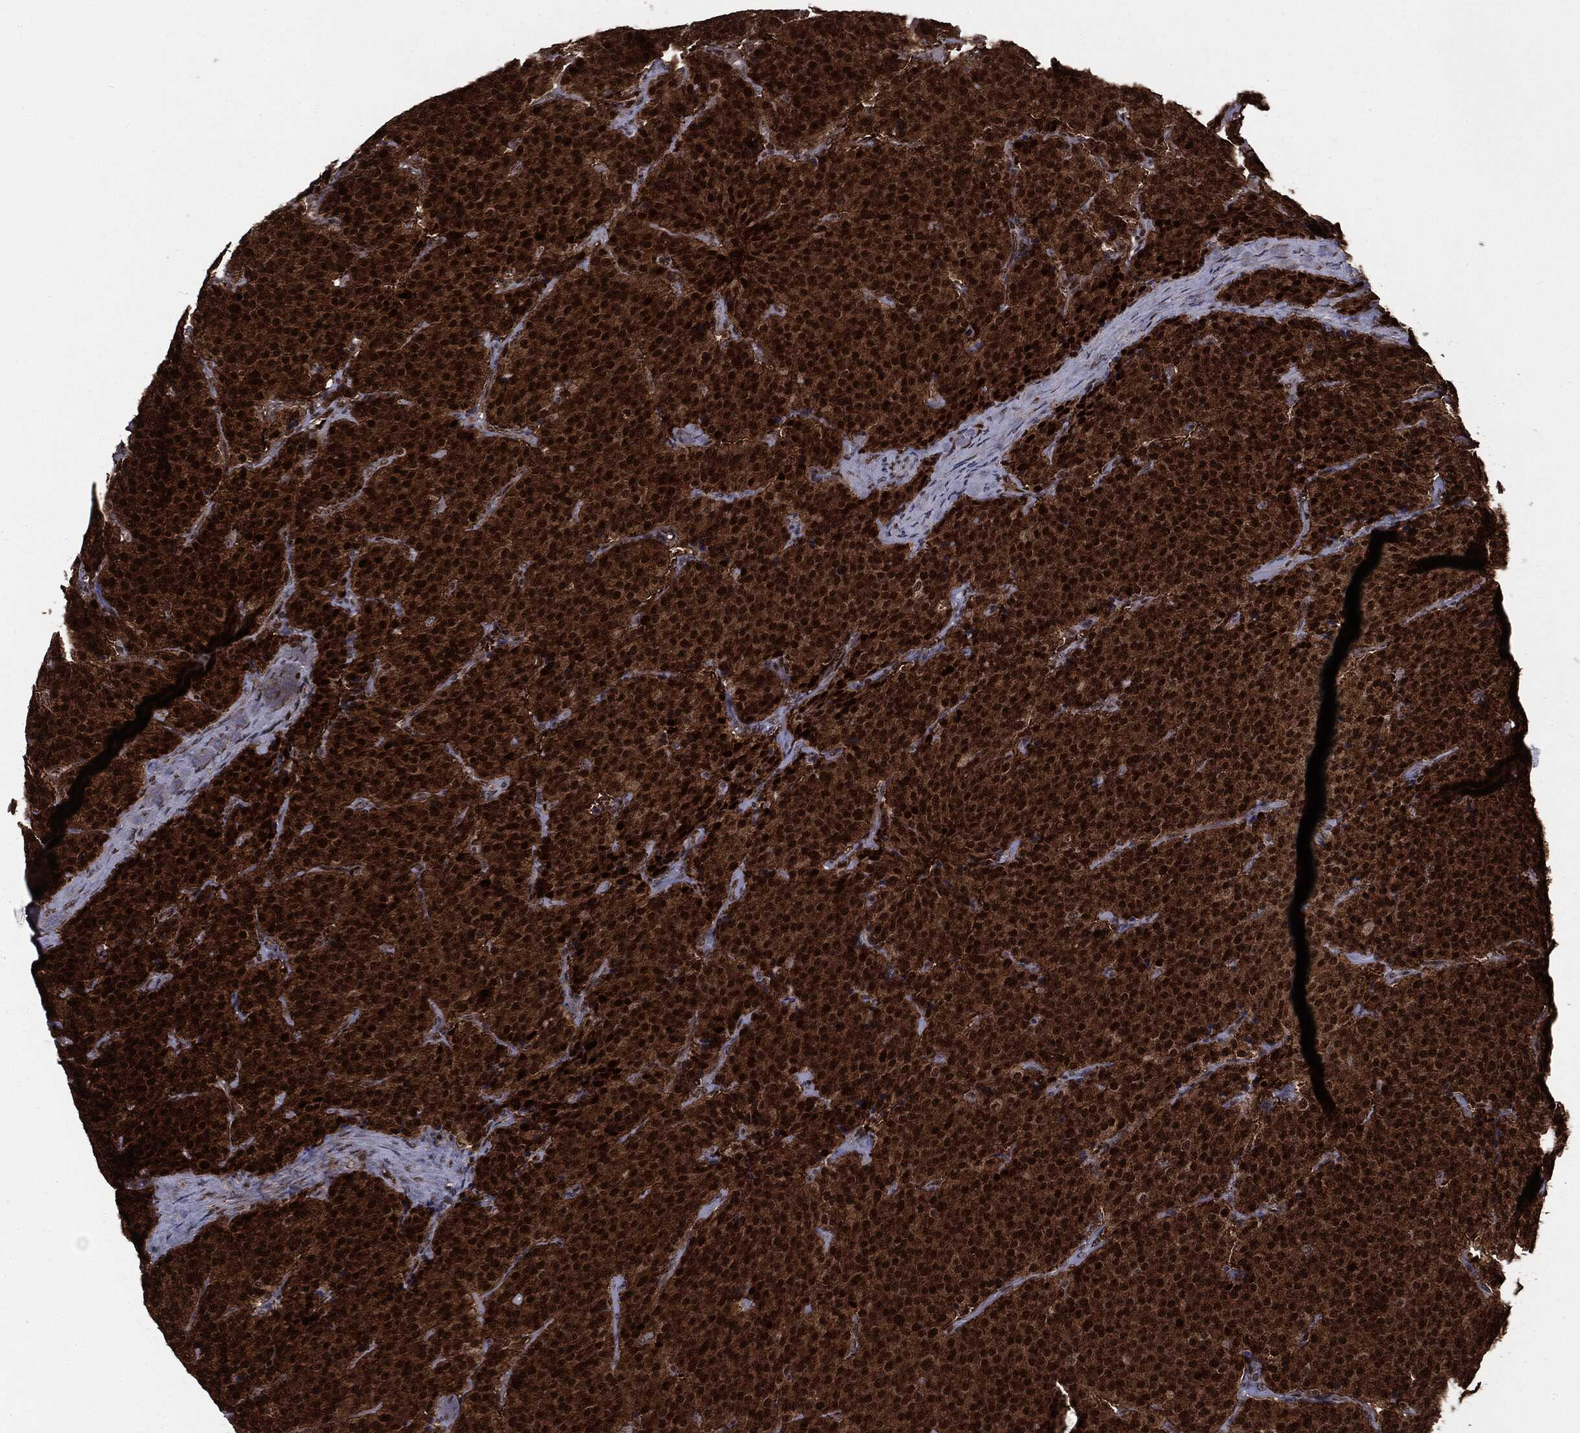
{"staining": {"intensity": "strong", "quantity": ">75%", "location": "cytoplasmic/membranous,nuclear"}, "tissue": "carcinoid", "cell_type": "Tumor cells", "image_type": "cancer", "snomed": [{"axis": "morphology", "description": "Carcinoid, malignant, NOS"}, {"axis": "topography", "description": "Small intestine"}], "caption": "IHC of human malignant carcinoid demonstrates high levels of strong cytoplasmic/membranous and nuclear staining in about >75% of tumor cells.", "gene": "PTPA", "patient": {"sex": "female", "age": 58}}